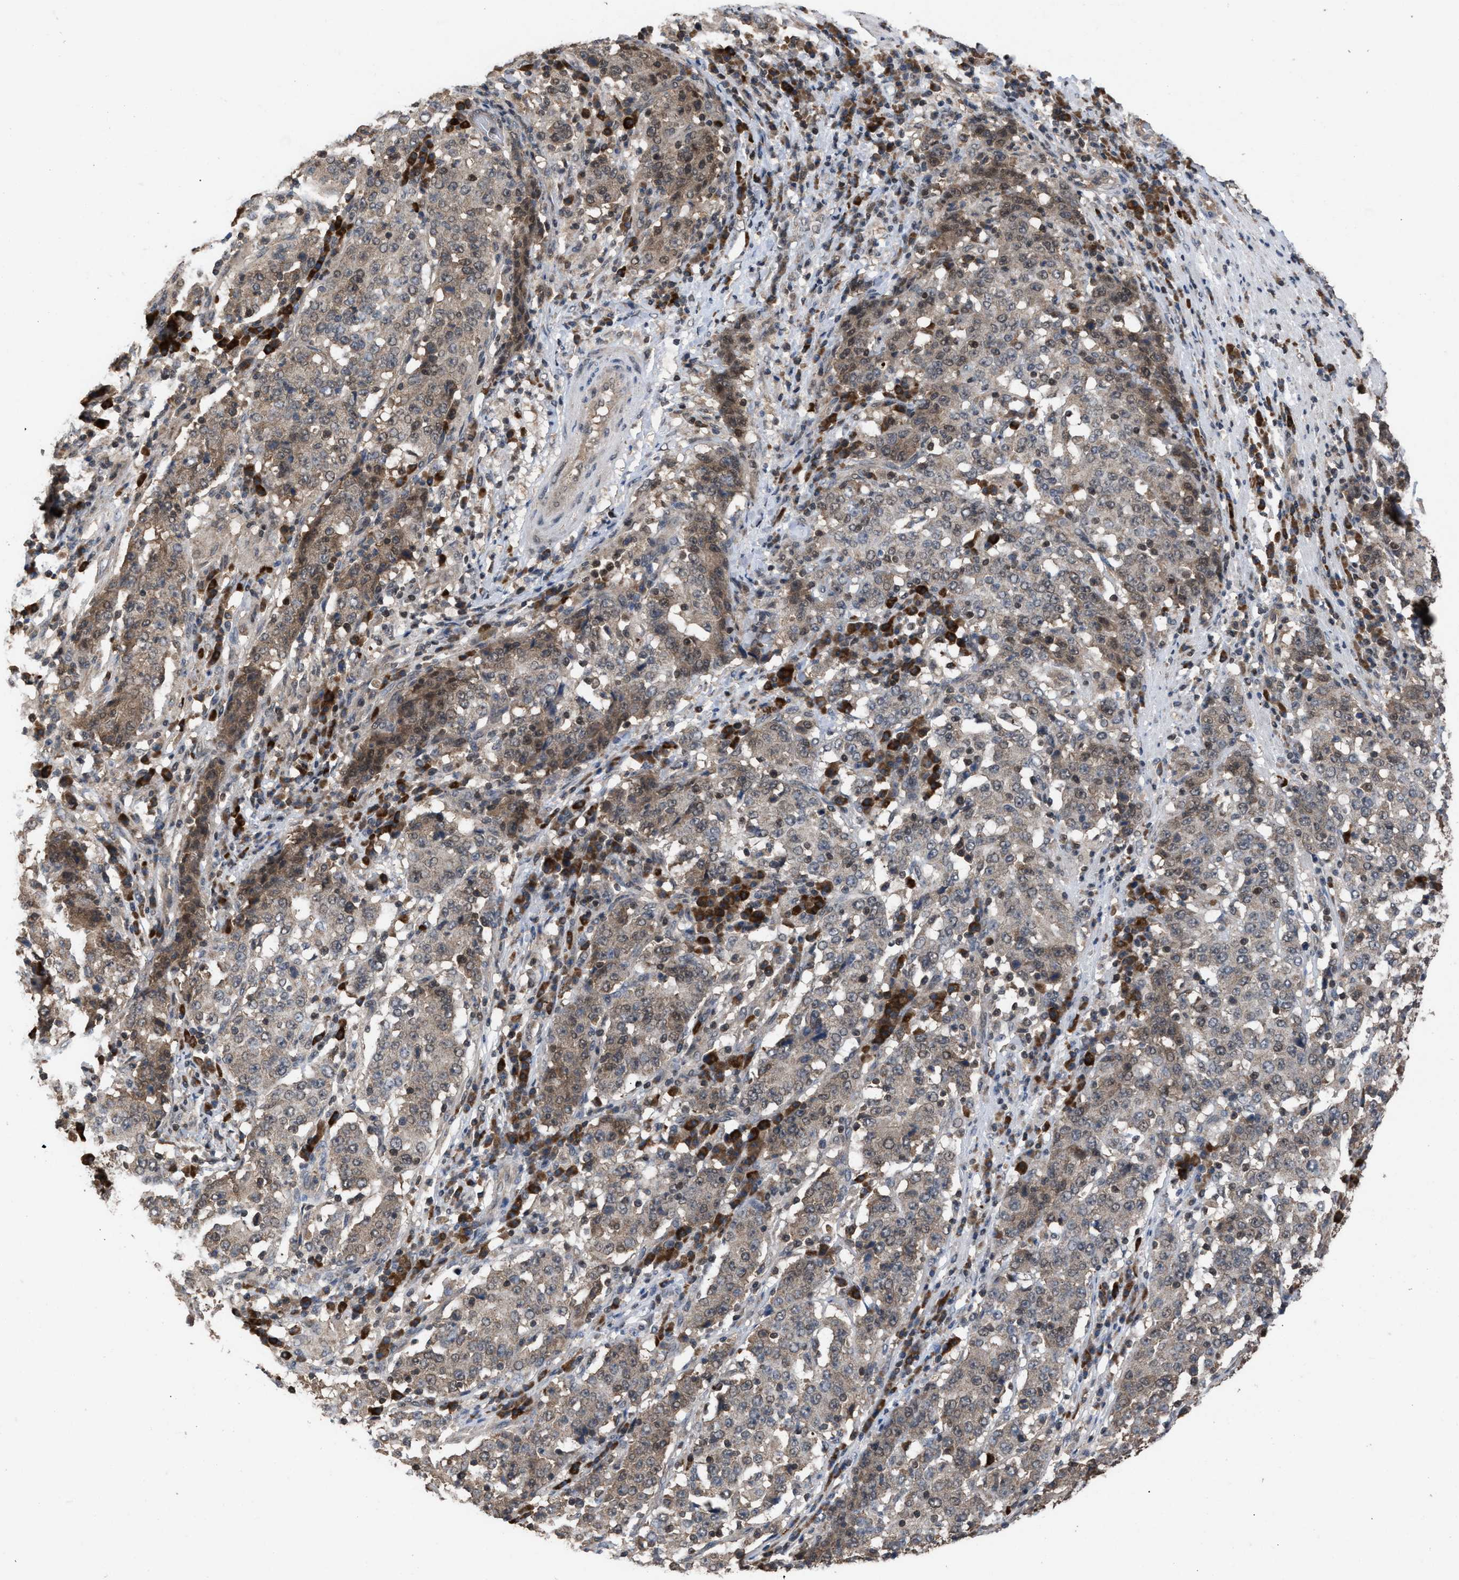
{"staining": {"intensity": "weak", "quantity": "25%-75%", "location": "cytoplasmic/membranous"}, "tissue": "stomach cancer", "cell_type": "Tumor cells", "image_type": "cancer", "snomed": [{"axis": "morphology", "description": "Adenocarcinoma, NOS"}, {"axis": "topography", "description": "Stomach"}], "caption": "IHC (DAB) staining of stomach cancer shows weak cytoplasmic/membranous protein positivity in approximately 25%-75% of tumor cells. Immunohistochemistry stains the protein of interest in brown and the nuclei are stained blue.", "gene": "C9orf78", "patient": {"sex": "male", "age": 59}}